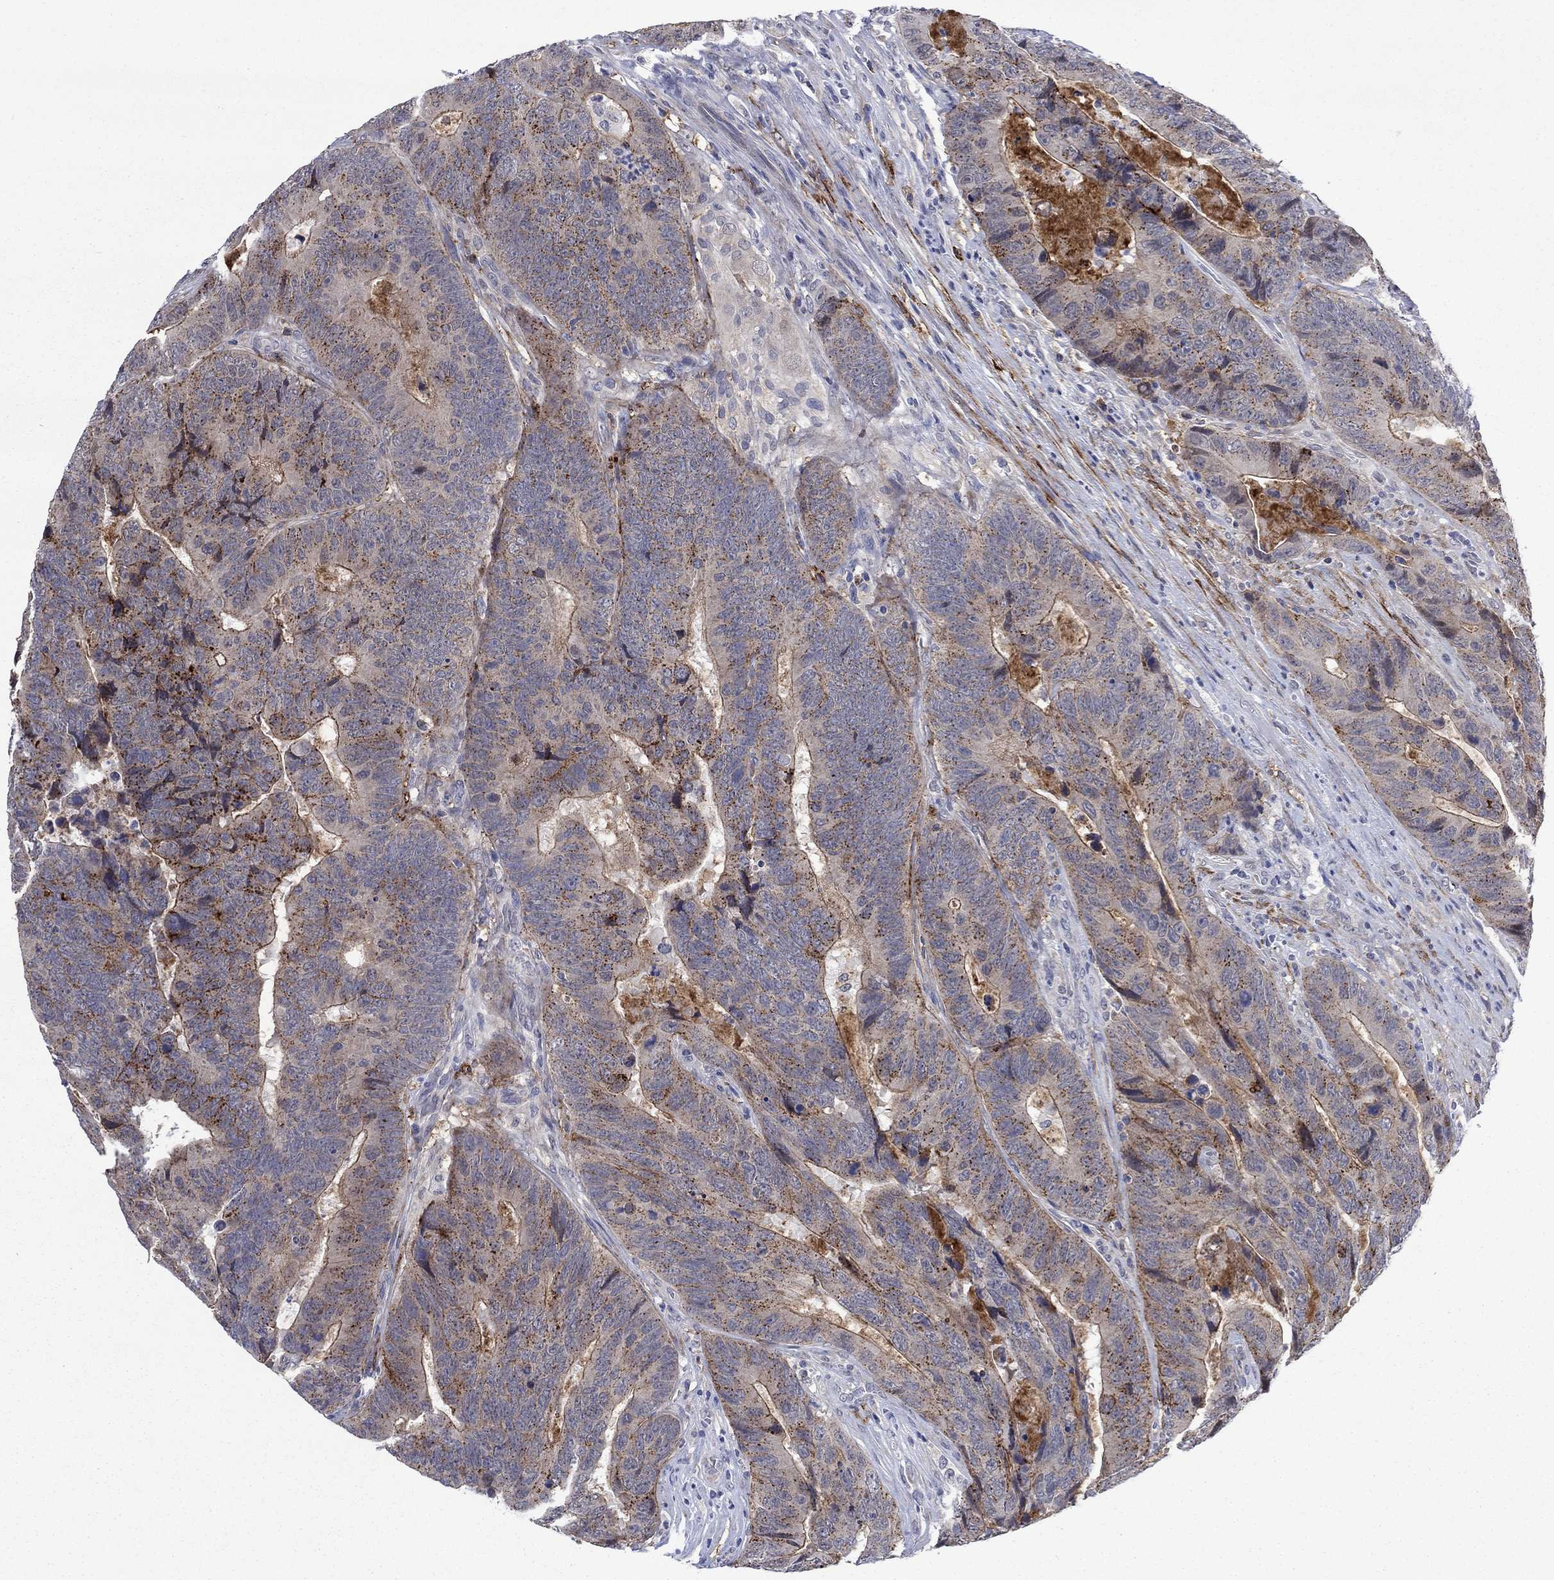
{"staining": {"intensity": "moderate", "quantity": "<25%", "location": "cytoplasmic/membranous"}, "tissue": "colorectal cancer", "cell_type": "Tumor cells", "image_type": "cancer", "snomed": [{"axis": "morphology", "description": "Adenocarcinoma, NOS"}, {"axis": "topography", "description": "Colon"}], "caption": "This is a micrograph of immunohistochemistry (IHC) staining of colorectal cancer (adenocarcinoma), which shows moderate positivity in the cytoplasmic/membranous of tumor cells.", "gene": "SDC1", "patient": {"sex": "female", "age": 56}}